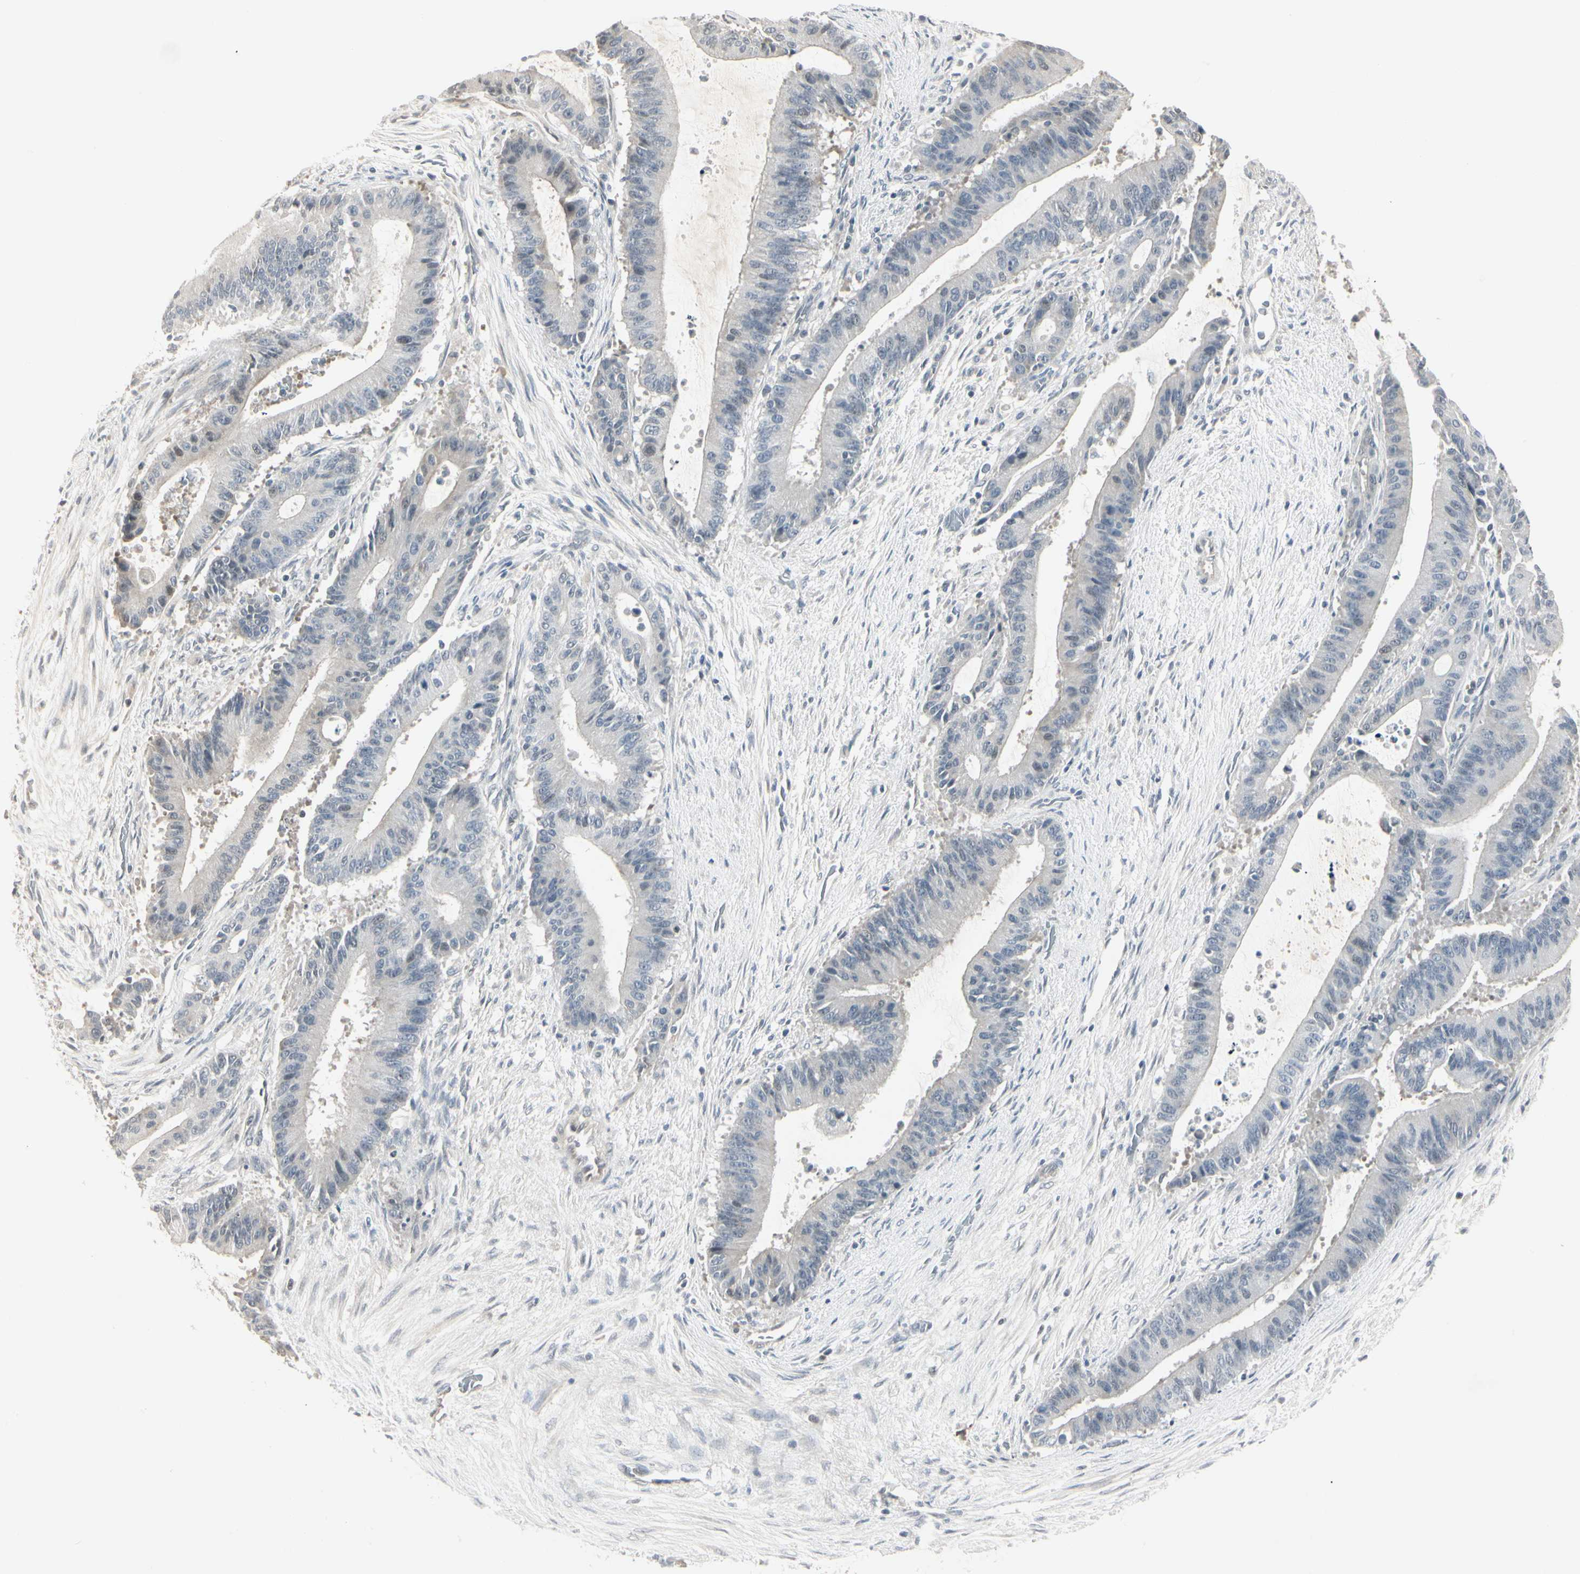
{"staining": {"intensity": "negative", "quantity": "none", "location": "none"}, "tissue": "liver cancer", "cell_type": "Tumor cells", "image_type": "cancer", "snomed": [{"axis": "morphology", "description": "Cholangiocarcinoma"}, {"axis": "topography", "description": "Liver"}], "caption": "Micrograph shows no protein staining in tumor cells of liver cancer (cholangiocarcinoma) tissue.", "gene": "DMPK", "patient": {"sex": "female", "age": 73}}